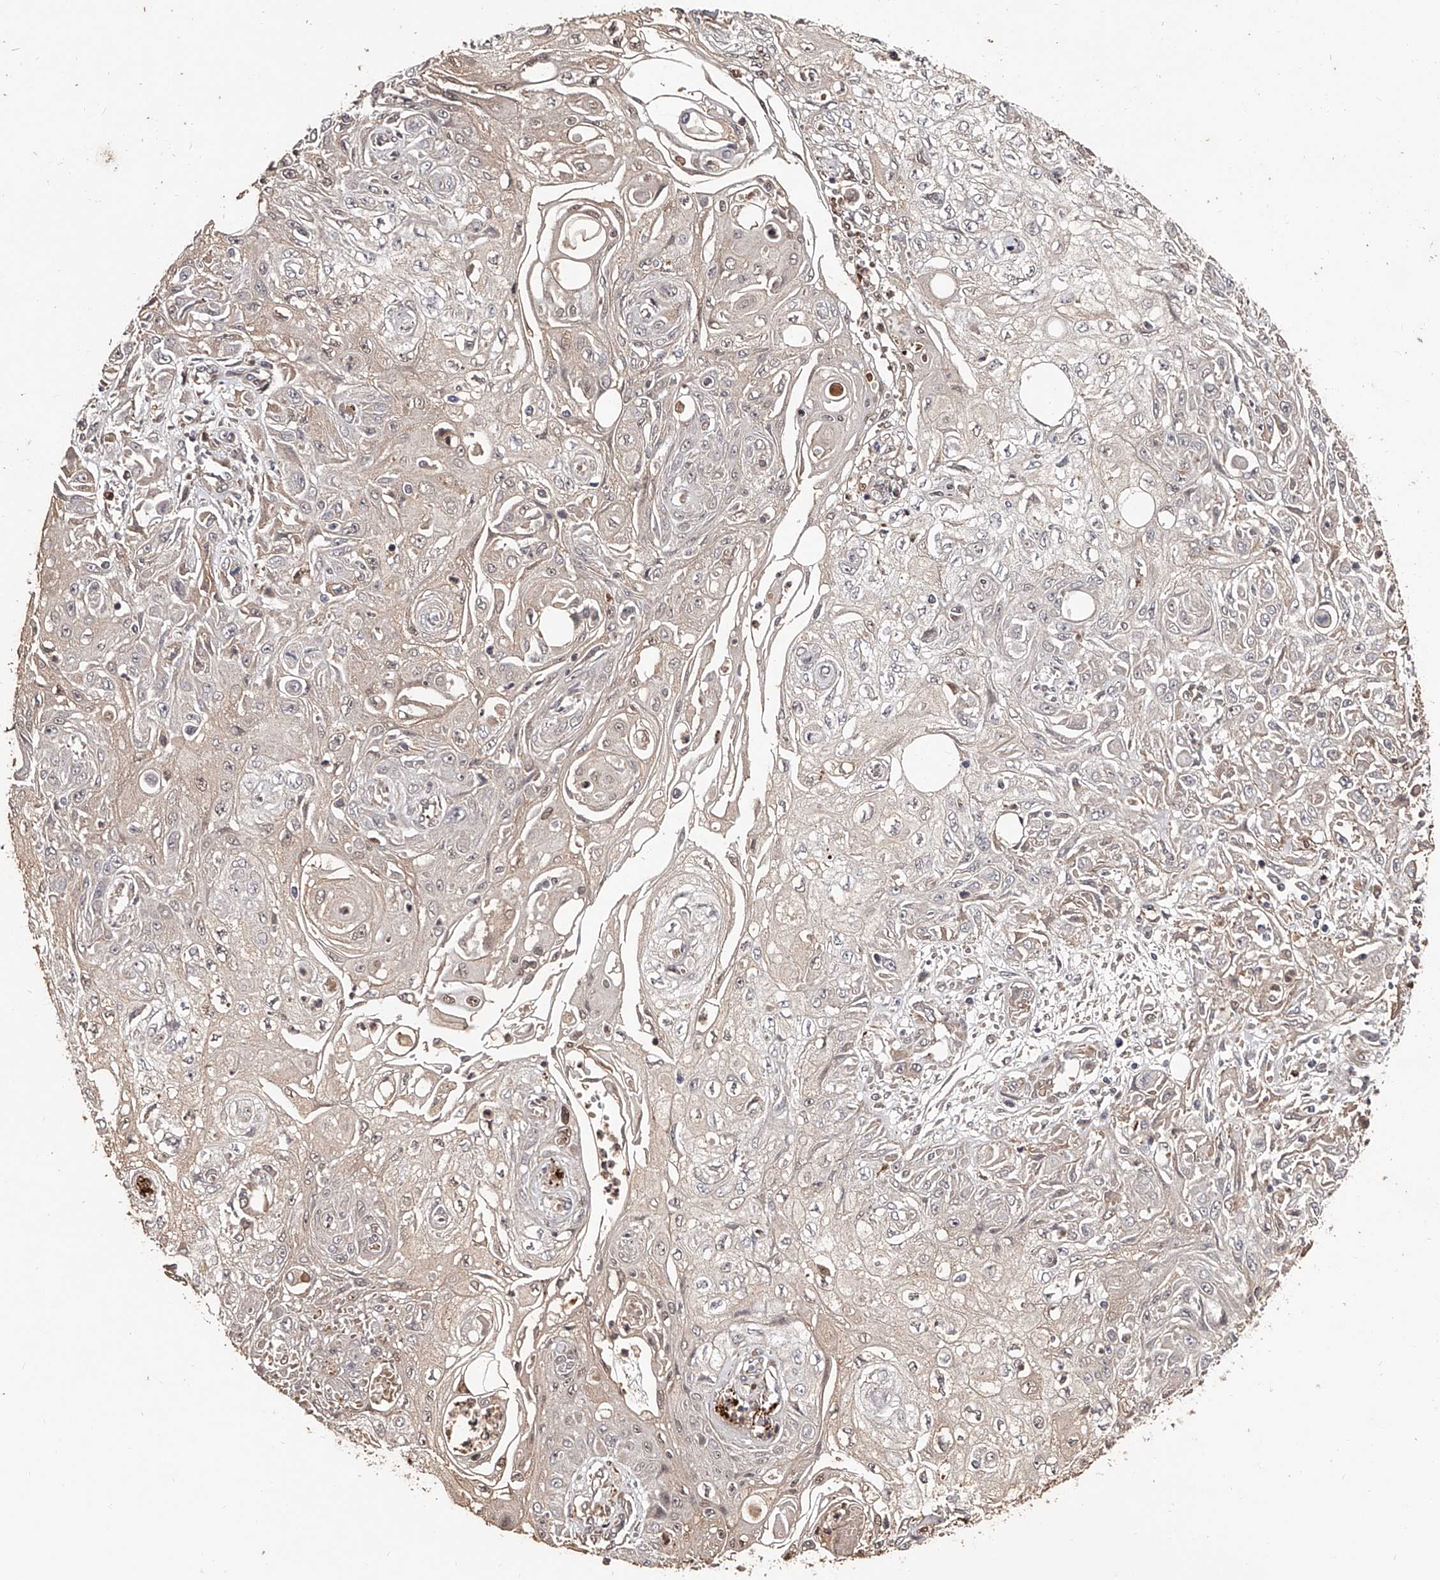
{"staining": {"intensity": "negative", "quantity": "none", "location": "none"}, "tissue": "skin cancer", "cell_type": "Tumor cells", "image_type": "cancer", "snomed": [{"axis": "morphology", "description": "Squamous cell carcinoma, NOS"}, {"axis": "morphology", "description": "Squamous cell carcinoma, metastatic, NOS"}, {"axis": "topography", "description": "Skin"}, {"axis": "topography", "description": "Lymph node"}], "caption": "This is an immunohistochemistry histopathology image of human squamous cell carcinoma (skin). There is no staining in tumor cells.", "gene": "URGCP", "patient": {"sex": "male", "age": 75}}